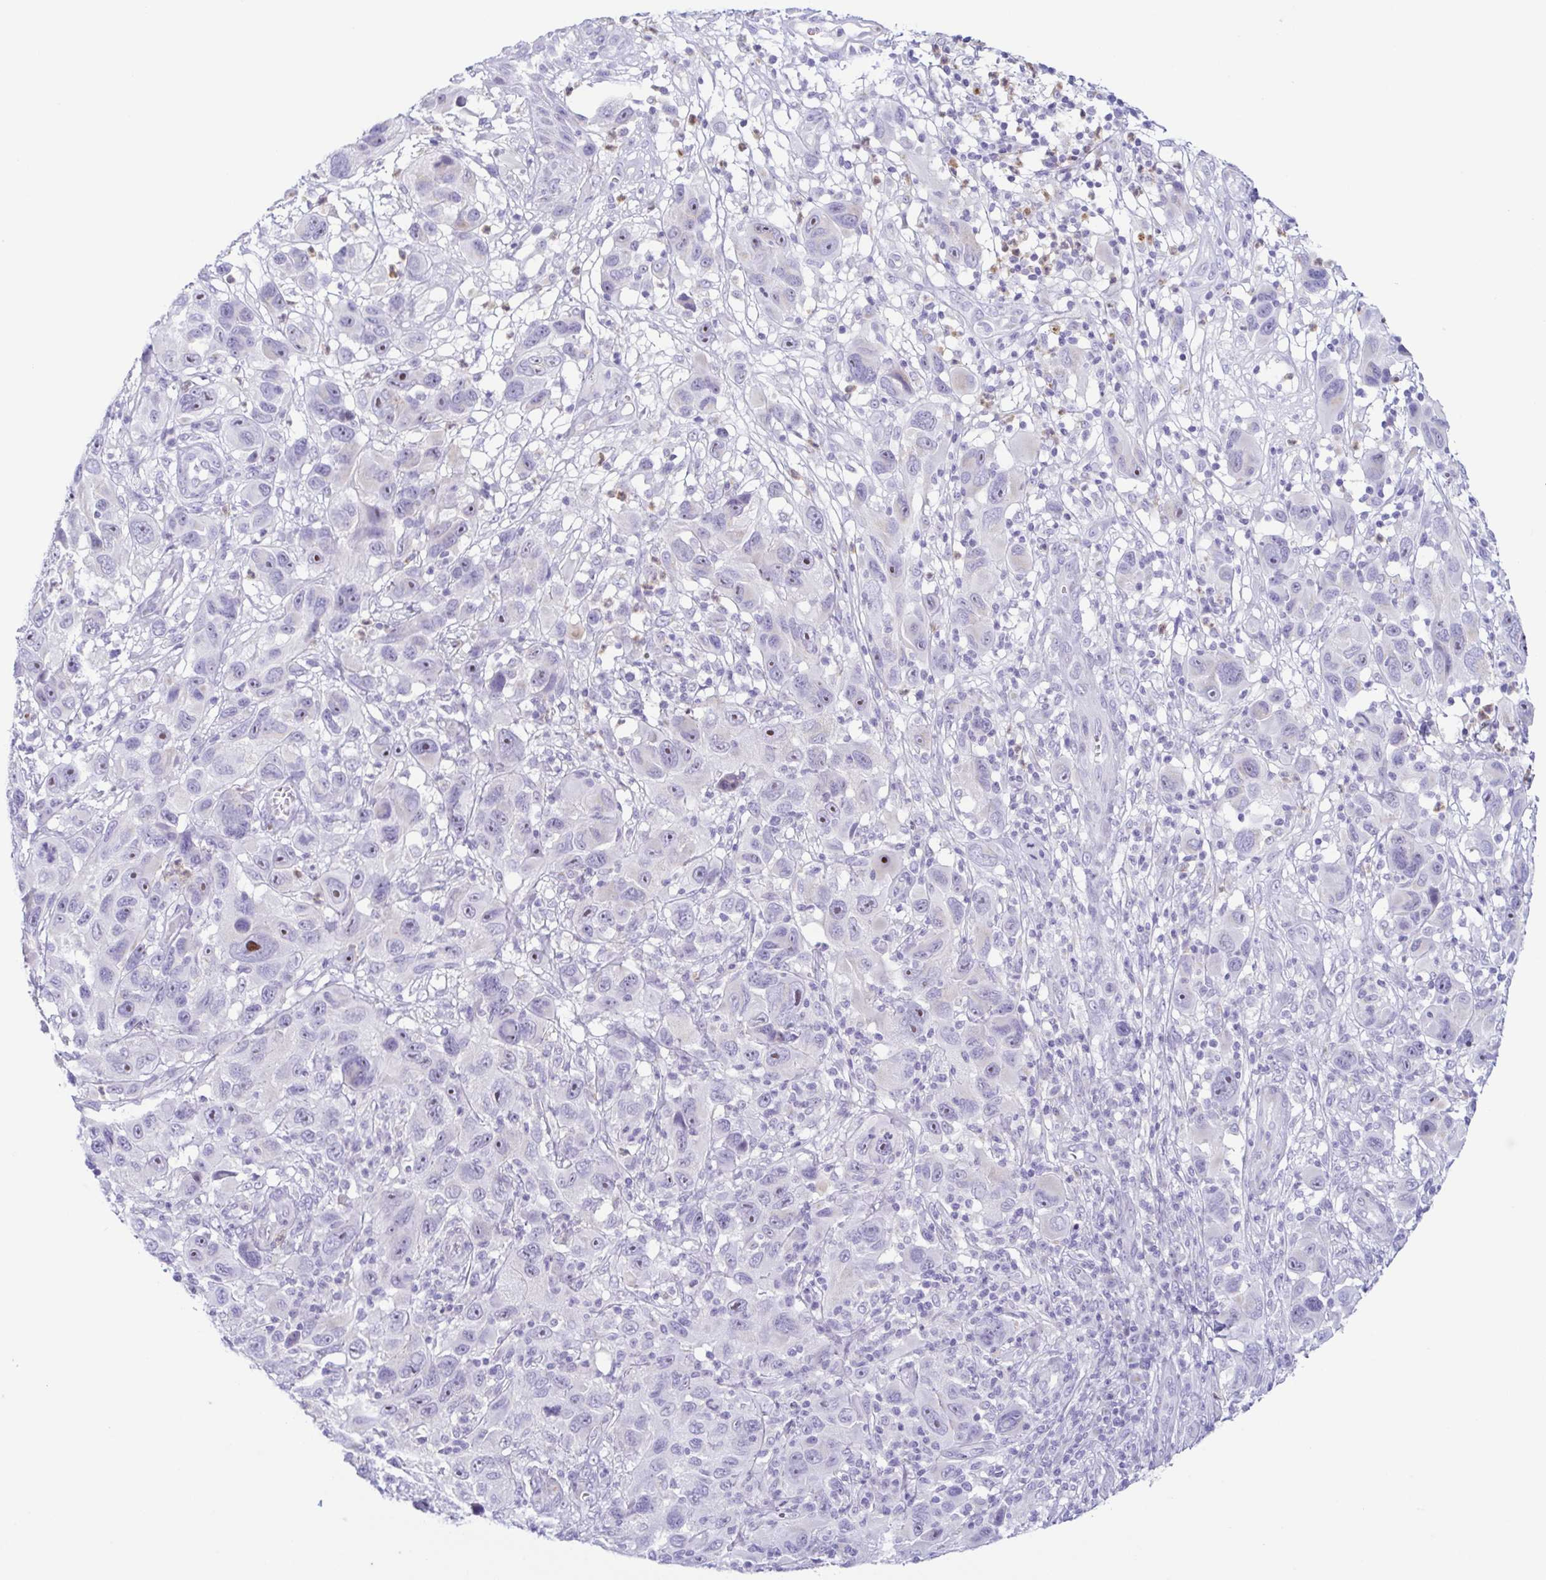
{"staining": {"intensity": "negative", "quantity": "none", "location": "none"}, "tissue": "melanoma", "cell_type": "Tumor cells", "image_type": "cancer", "snomed": [{"axis": "morphology", "description": "Malignant melanoma, NOS"}, {"axis": "topography", "description": "Skin"}], "caption": "A high-resolution micrograph shows immunohistochemistry (IHC) staining of malignant melanoma, which reveals no significant positivity in tumor cells.", "gene": "AZU1", "patient": {"sex": "male", "age": 53}}